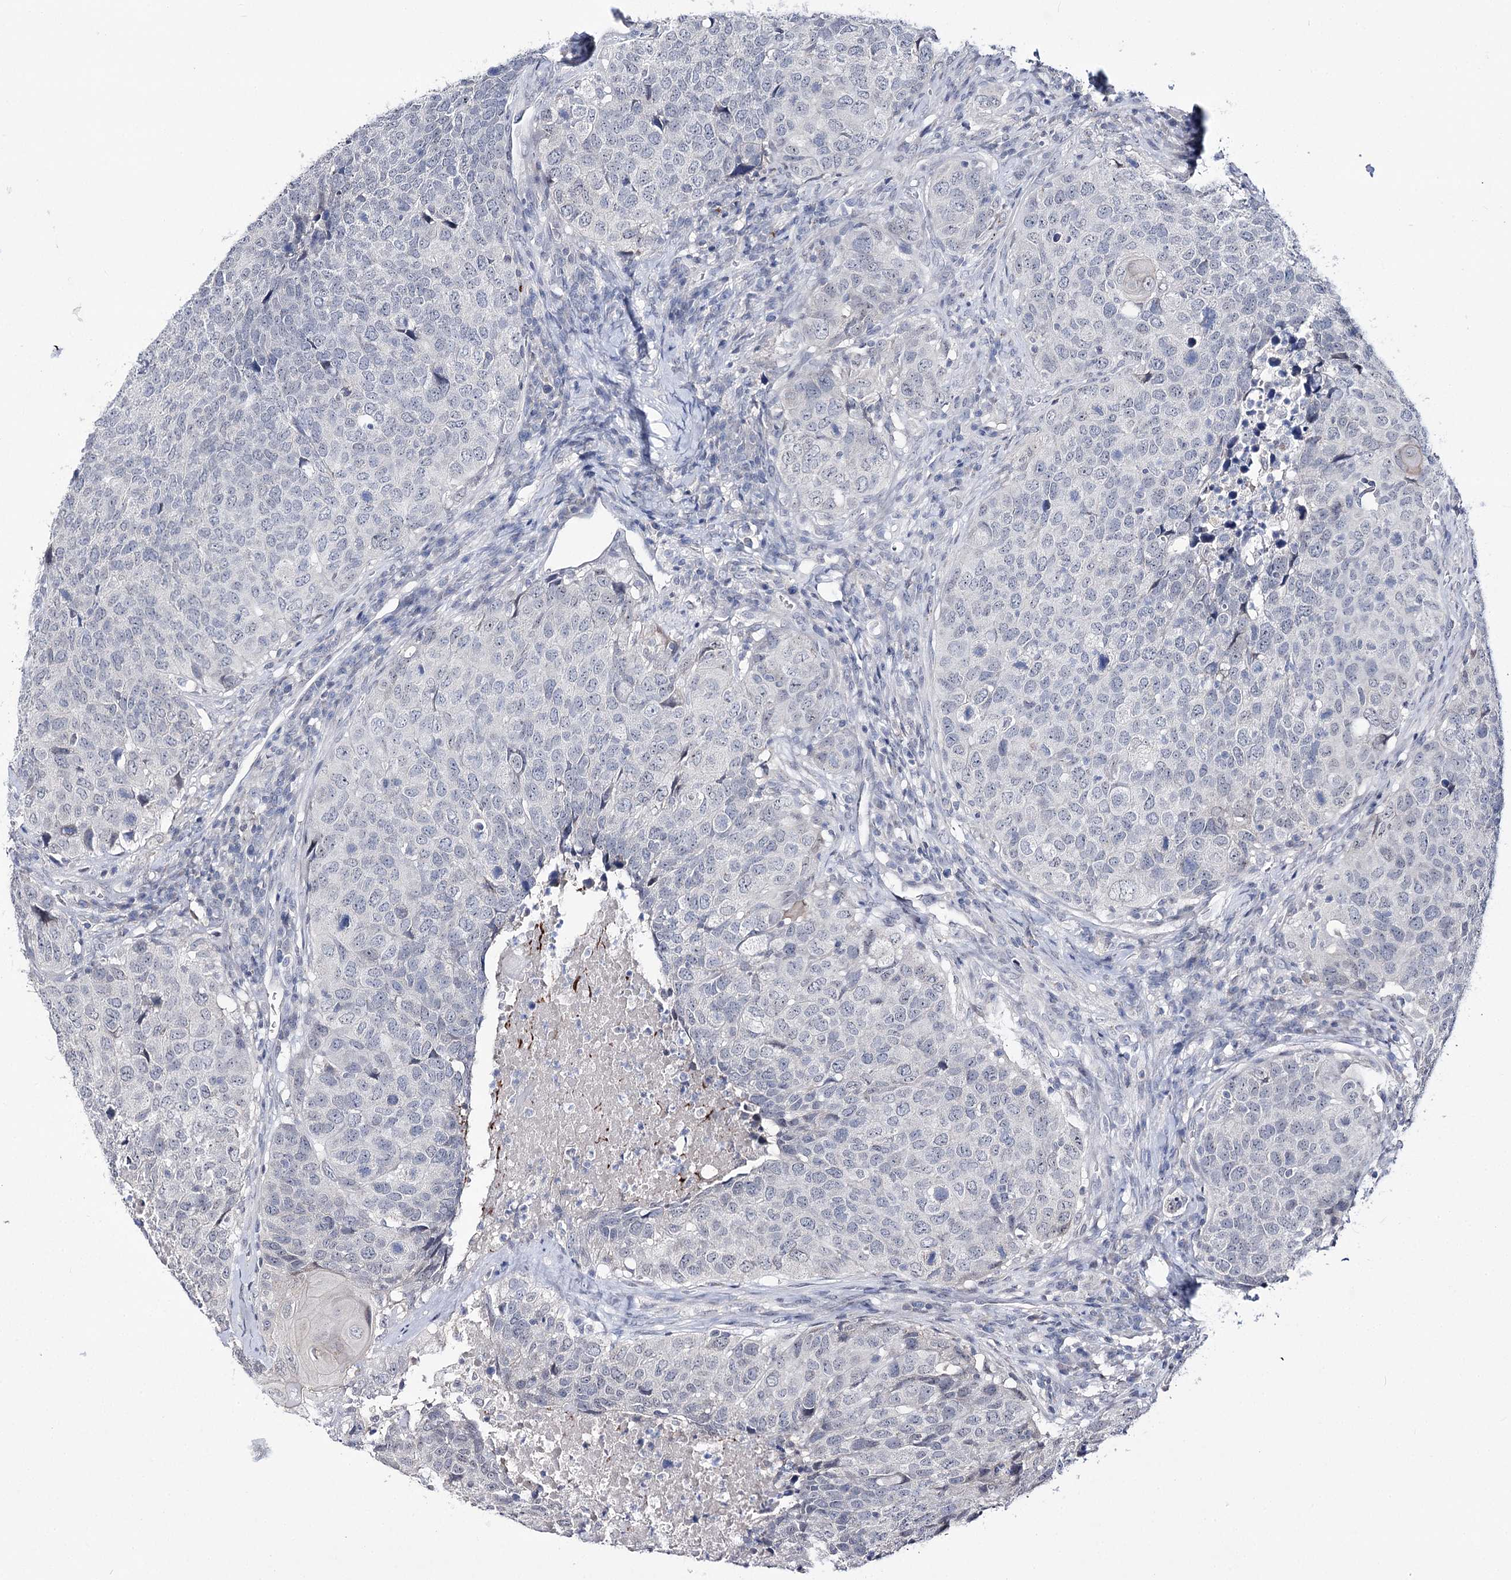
{"staining": {"intensity": "negative", "quantity": "none", "location": "none"}, "tissue": "head and neck cancer", "cell_type": "Tumor cells", "image_type": "cancer", "snomed": [{"axis": "morphology", "description": "Squamous cell carcinoma, NOS"}, {"axis": "topography", "description": "Head-Neck"}], "caption": "This micrograph is of head and neck squamous cell carcinoma stained with IHC to label a protein in brown with the nuclei are counter-stained blue. There is no staining in tumor cells.", "gene": "ATP10B", "patient": {"sex": "male", "age": 66}}